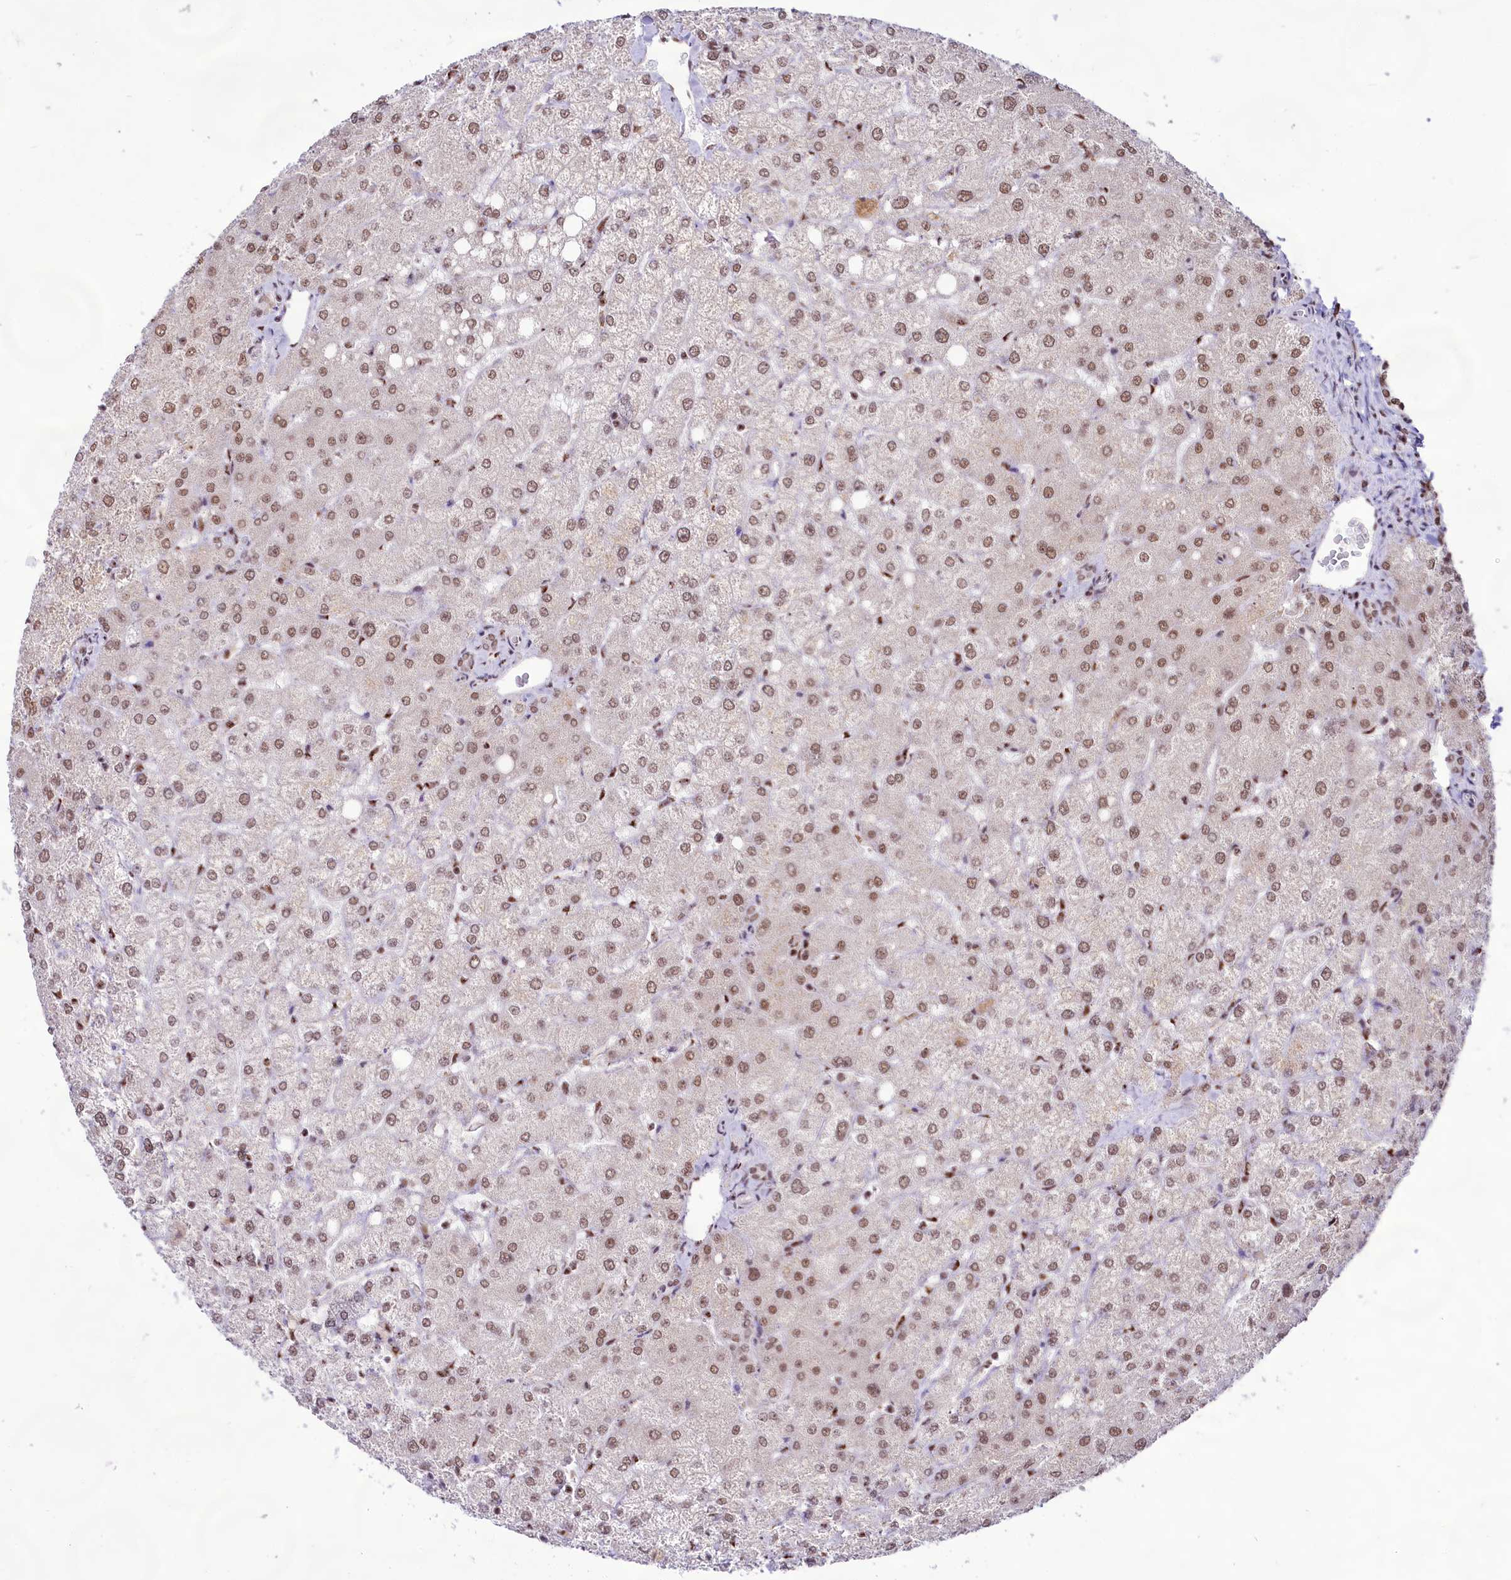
{"staining": {"intensity": "moderate", "quantity": ">75%", "location": "nuclear"}, "tissue": "liver", "cell_type": "Cholangiocytes", "image_type": "normal", "snomed": [{"axis": "morphology", "description": "Normal tissue, NOS"}, {"axis": "topography", "description": "Liver"}], "caption": "Immunohistochemical staining of benign liver shows >75% levels of moderate nuclear protein staining in about >75% of cholangiocytes. (Stains: DAB in brown, nuclei in blue, Microscopy: brightfield microscopy at high magnification).", "gene": "HIRA", "patient": {"sex": "female", "age": 54}}